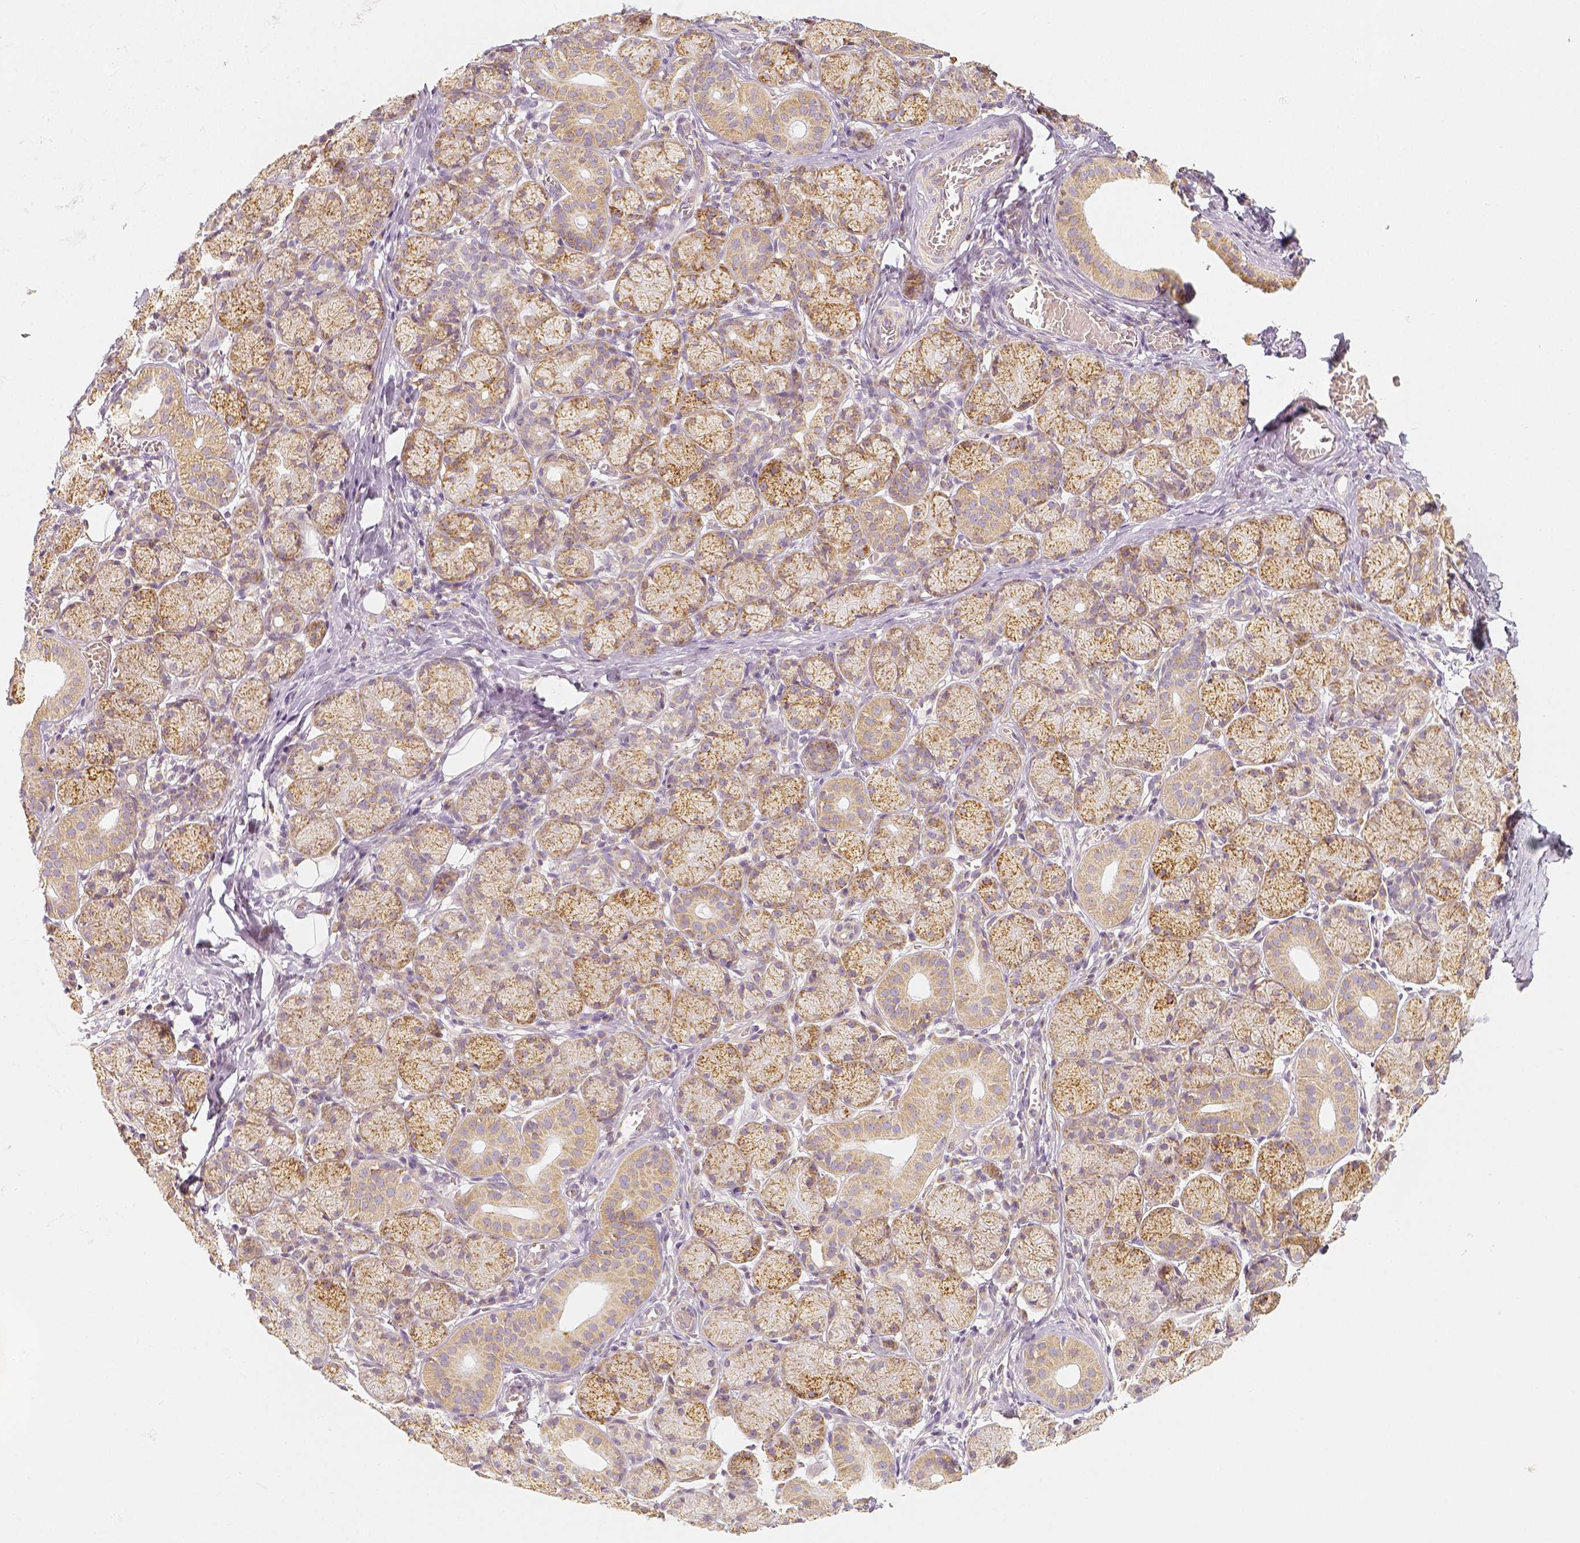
{"staining": {"intensity": "moderate", "quantity": ">75%", "location": "cytoplasmic/membranous"}, "tissue": "salivary gland", "cell_type": "Glandular cells", "image_type": "normal", "snomed": [{"axis": "morphology", "description": "Normal tissue, NOS"}, {"axis": "topography", "description": "Salivary gland"}, {"axis": "topography", "description": "Peripheral nerve tissue"}], "caption": "Normal salivary gland was stained to show a protein in brown. There is medium levels of moderate cytoplasmic/membranous expression in approximately >75% of glandular cells. The staining is performed using DAB (3,3'-diaminobenzidine) brown chromogen to label protein expression. The nuclei are counter-stained blue using hematoxylin.", "gene": "PGAM5", "patient": {"sex": "female", "age": 24}}